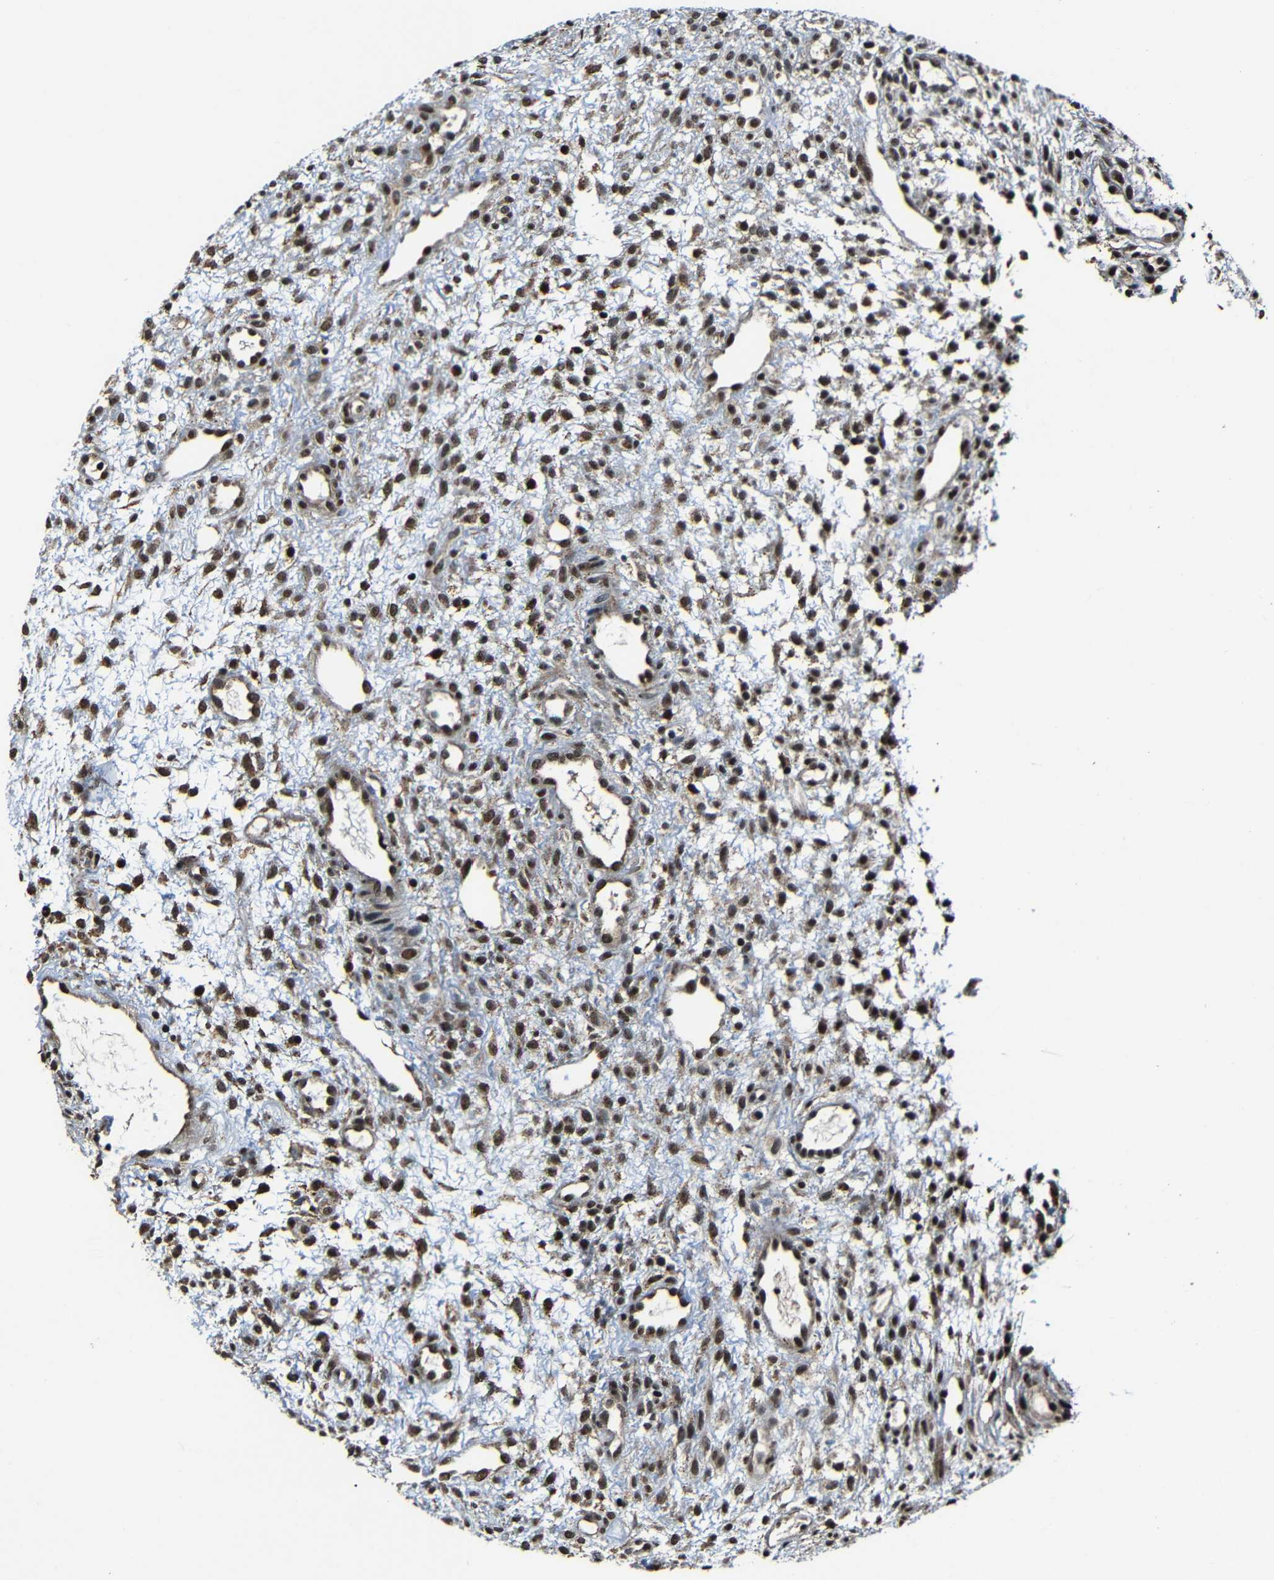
{"staining": {"intensity": "moderate", "quantity": "25%-75%", "location": "nuclear"}, "tissue": "ovary", "cell_type": "Ovarian stroma cells", "image_type": "normal", "snomed": [{"axis": "morphology", "description": "Normal tissue, NOS"}, {"axis": "morphology", "description": "Cyst, NOS"}, {"axis": "topography", "description": "Ovary"}], "caption": "A photomicrograph of human ovary stained for a protein demonstrates moderate nuclear brown staining in ovarian stroma cells.", "gene": "NCBP3", "patient": {"sex": "female", "age": 18}}